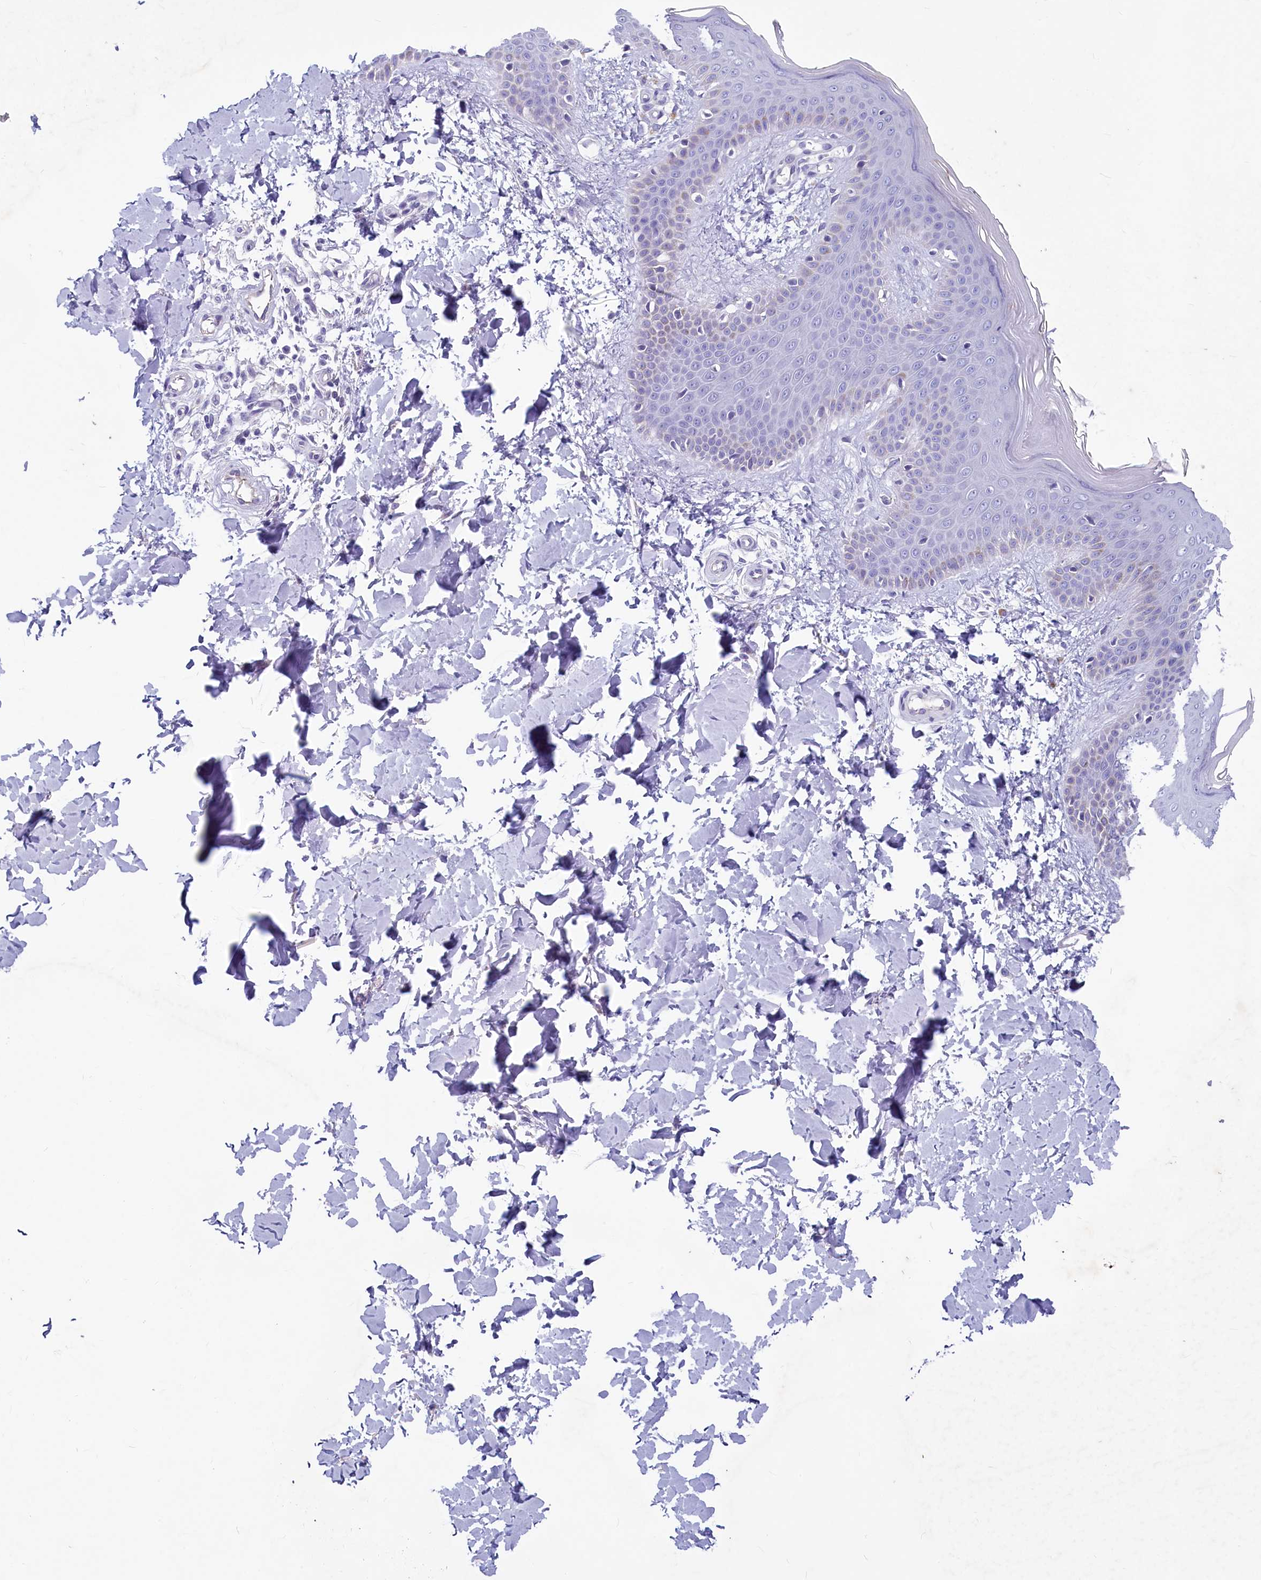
{"staining": {"intensity": "negative", "quantity": "none", "location": "none"}, "tissue": "skin", "cell_type": "Fibroblasts", "image_type": "normal", "snomed": [{"axis": "morphology", "description": "Normal tissue, NOS"}, {"axis": "topography", "description": "Skin"}], "caption": "IHC of unremarkable human skin displays no staining in fibroblasts.", "gene": "INSC", "patient": {"sex": "male", "age": 36}}